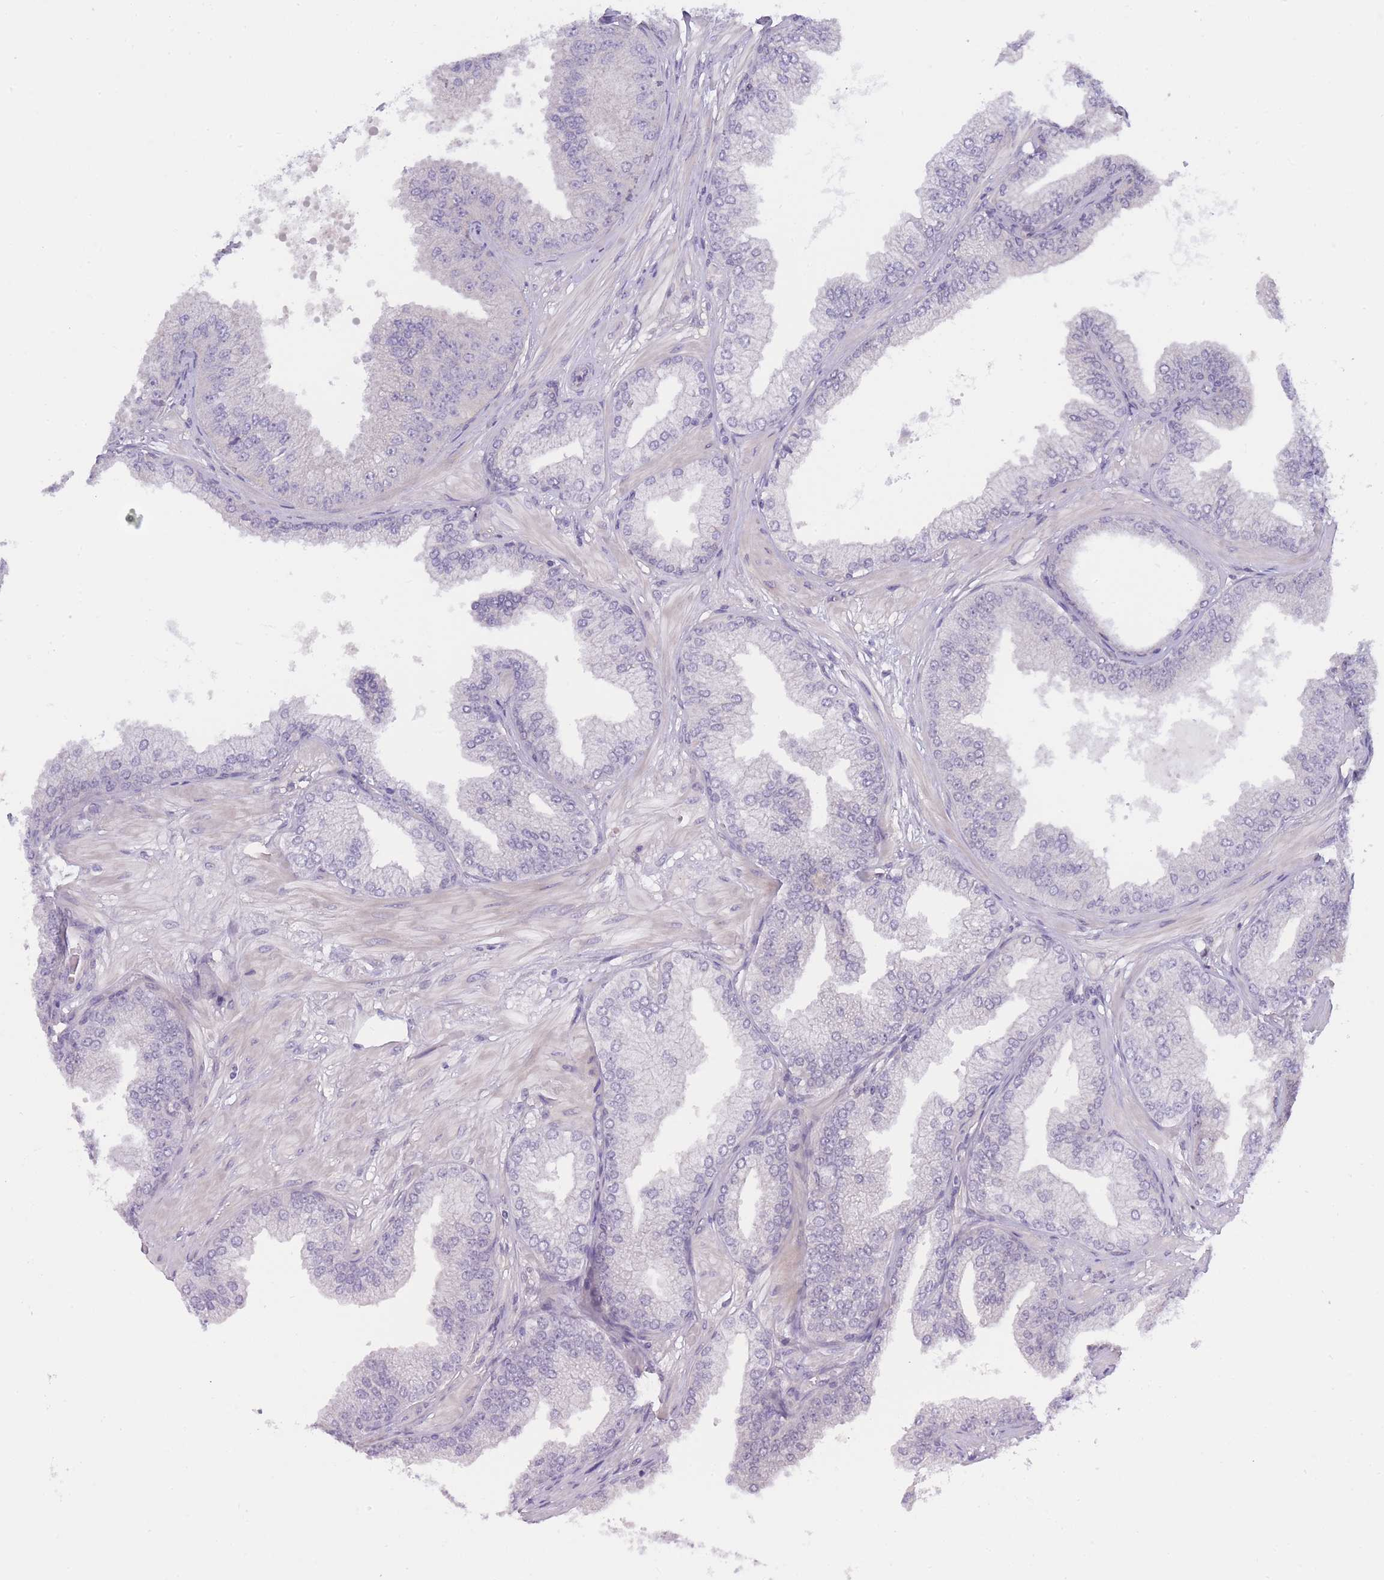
{"staining": {"intensity": "negative", "quantity": "none", "location": "none"}, "tissue": "prostate cancer", "cell_type": "Tumor cells", "image_type": "cancer", "snomed": [{"axis": "morphology", "description": "Adenocarcinoma, Low grade"}, {"axis": "topography", "description": "Prostate"}], "caption": "Prostate cancer was stained to show a protein in brown. There is no significant positivity in tumor cells.", "gene": "PRR23B", "patient": {"sex": "male", "age": 55}}